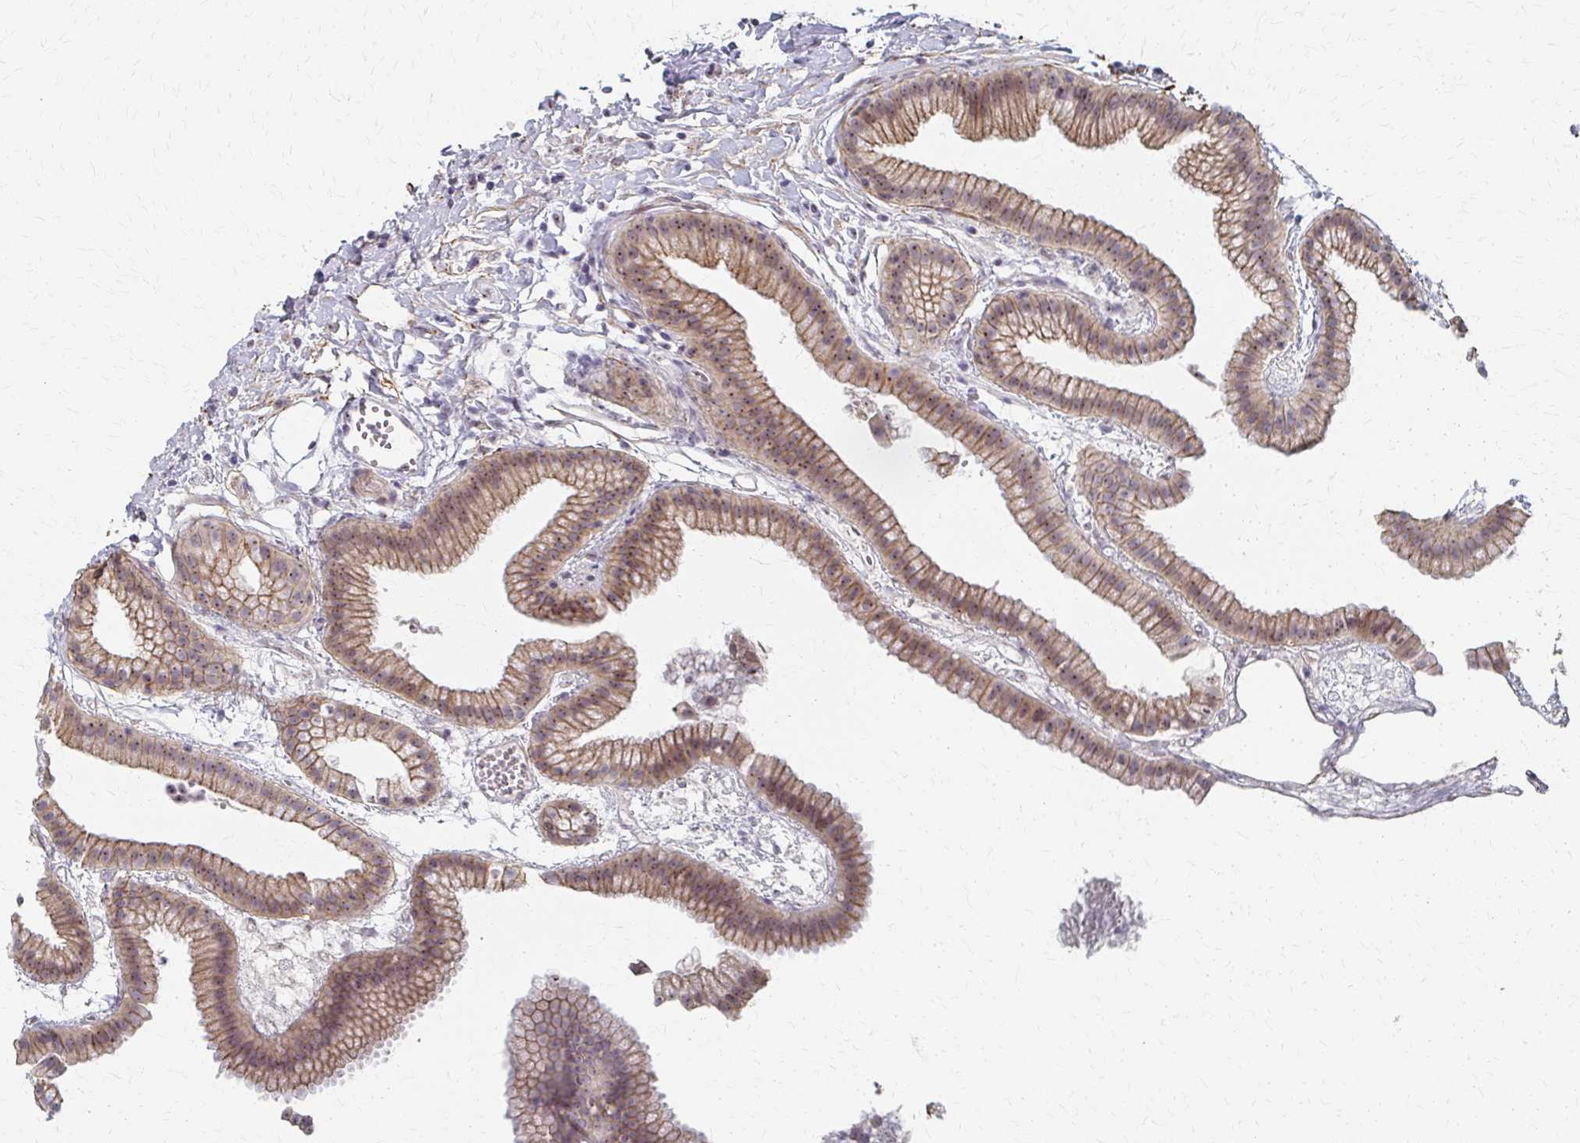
{"staining": {"intensity": "moderate", "quantity": ">75%", "location": "cytoplasmic/membranous,nuclear"}, "tissue": "gallbladder", "cell_type": "Glandular cells", "image_type": "normal", "snomed": [{"axis": "morphology", "description": "Normal tissue, NOS"}, {"axis": "topography", "description": "Gallbladder"}], "caption": "Moderate cytoplasmic/membranous,nuclear protein staining is appreciated in about >75% of glandular cells in gallbladder.", "gene": "PES1", "patient": {"sex": "female", "age": 63}}